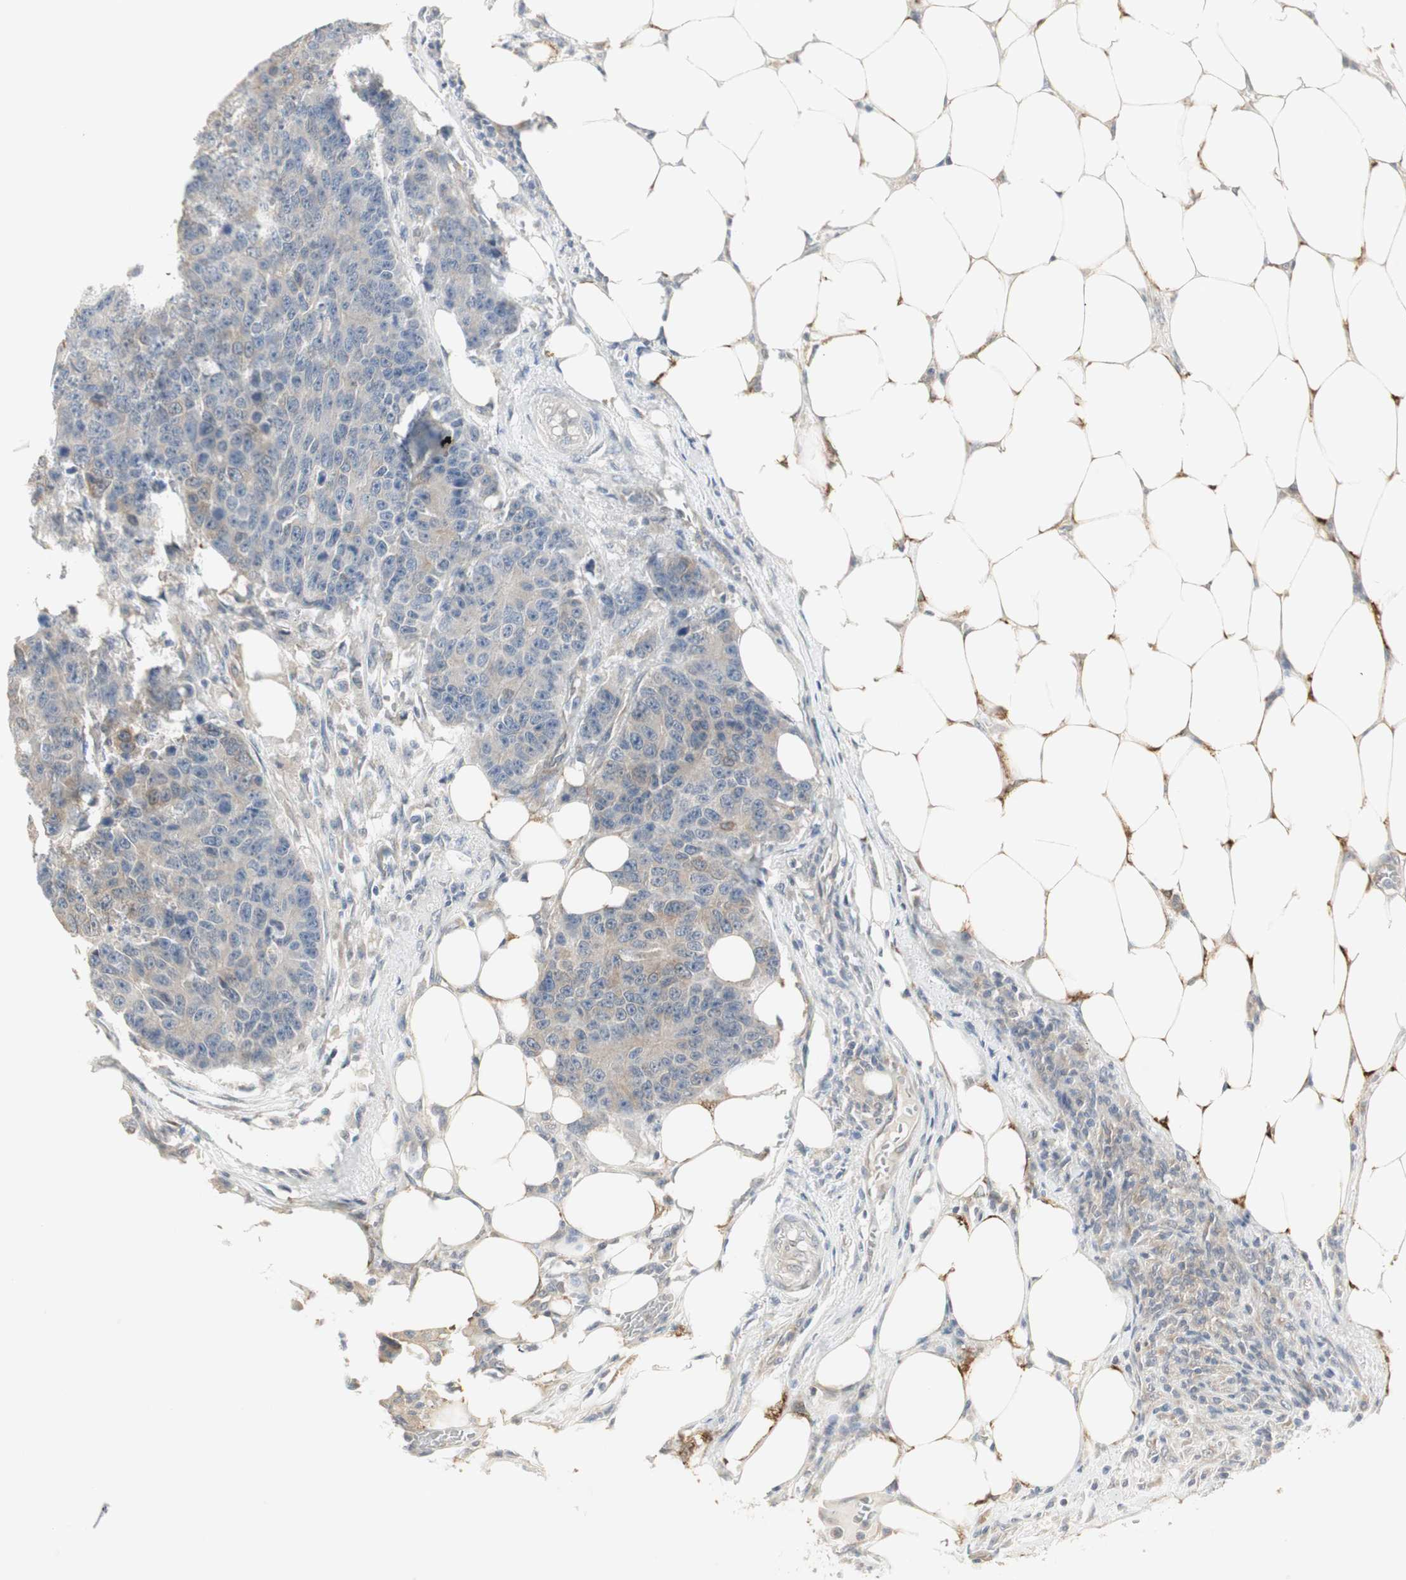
{"staining": {"intensity": "moderate", "quantity": ">75%", "location": "cytoplasmic/membranous"}, "tissue": "colorectal cancer", "cell_type": "Tumor cells", "image_type": "cancer", "snomed": [{"axis": "morphology", "description": "Adenocarcinoma, NOS"}, {"axis": "topography", "description": "Colon"}], "caption": "High-power microscopy captured an IHC histopathology image of adenocarcinoma (colorectal), revealing moderate cytoplasmic/membranous expression in about >75% of tumor cells. Immunohistochemistry (ihc) stains the protein of interest in brown and the nuclei are stained blue.", "gene": "ZFP36", "patient": {"sex": "female", "age": 86}}